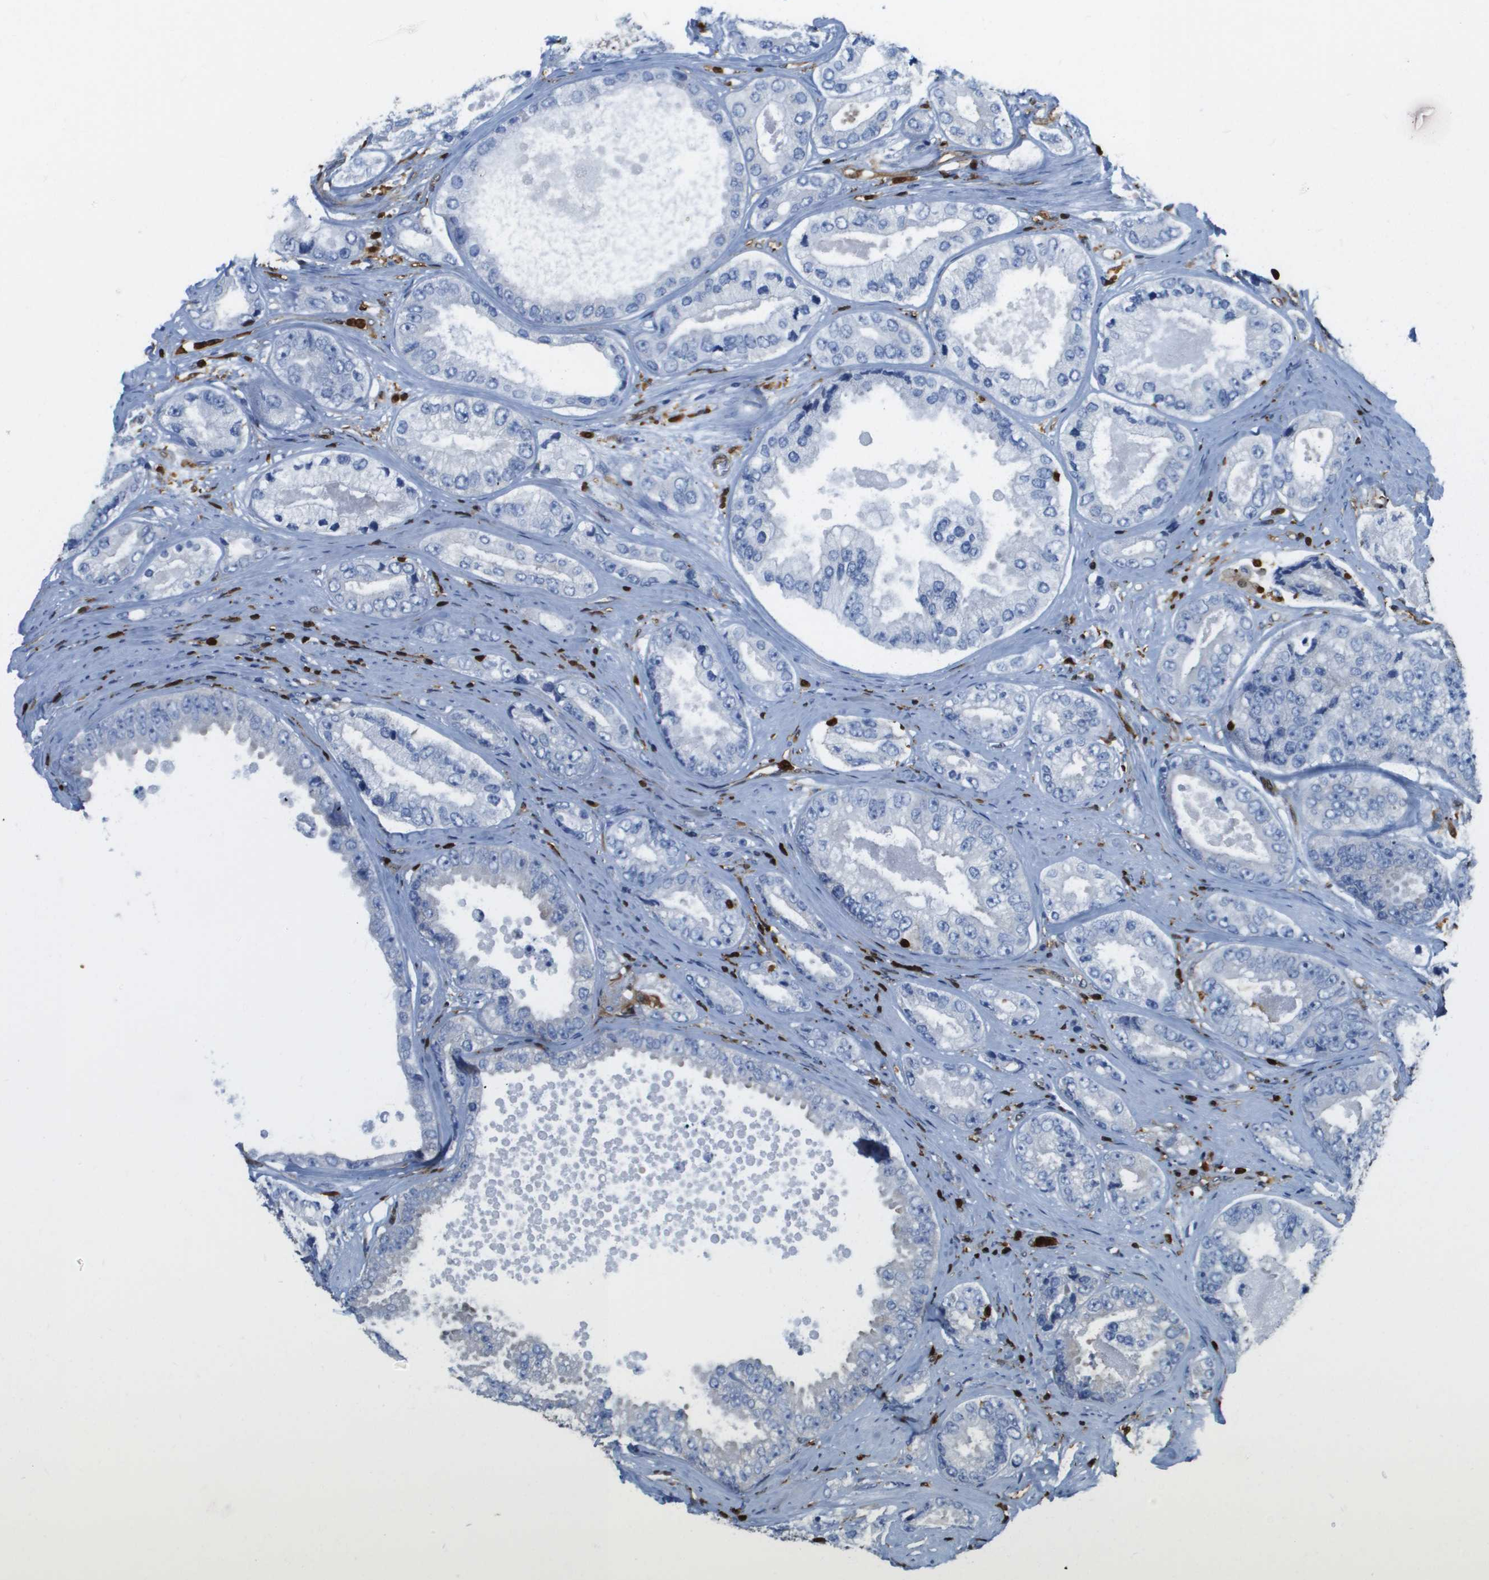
{"staining": {"intensity": "negative", "quantity": "none", "location": "none"}, "tissue": "prostate cancer", "cell_type": "Tumor cells", "image_type": "cancer", "snomed": [{"axis": "morphology", "description": "Adenocarcinoma, High grade"}, {"axis": "topography", "description": "Prostate"}], "caption": "Tumor cells show no significant expression in prostate adenocarcinoma (high-grade).", "gene": "DOCK5", "patient": {"sex": "male", "age": 61}}